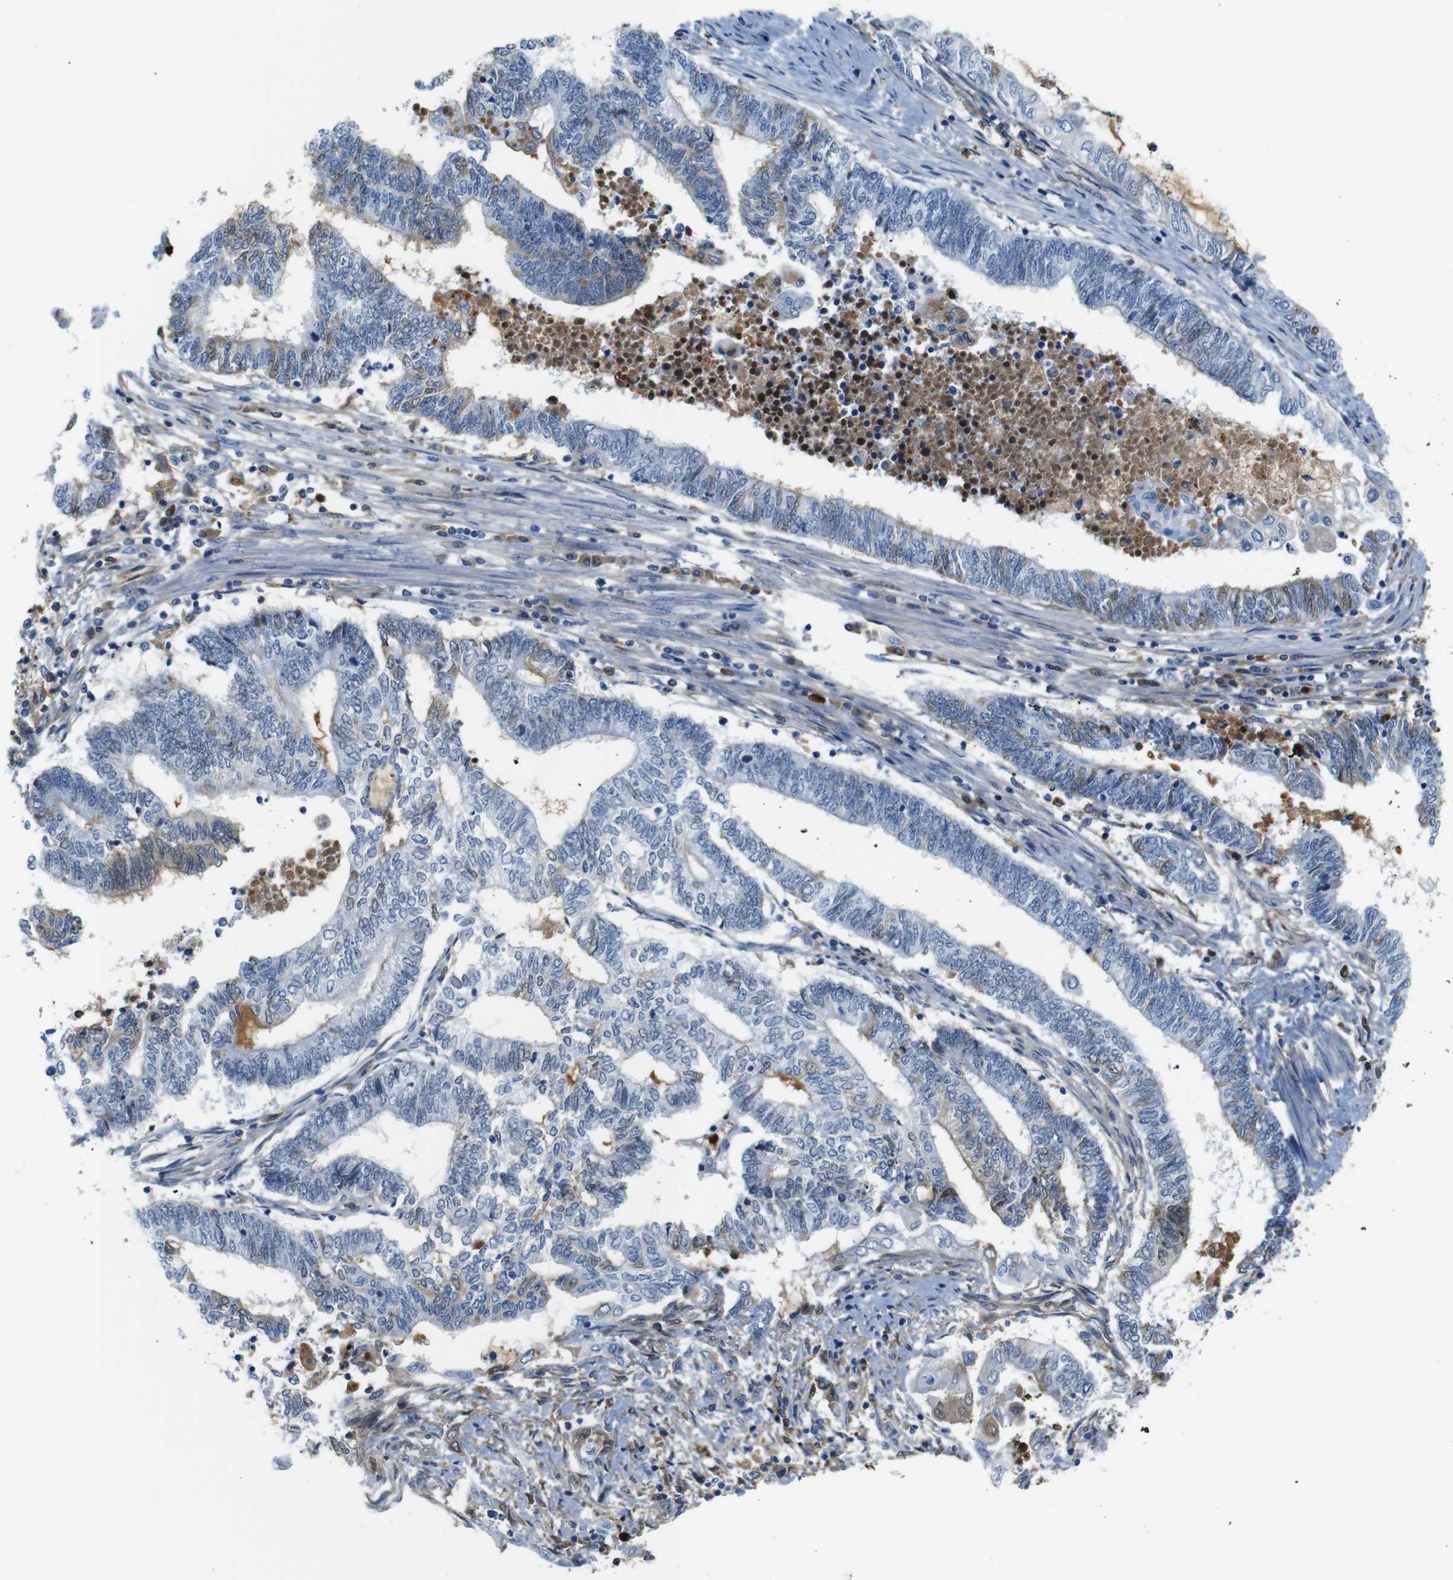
{"staining": {"intensity": "weak", "quantity": "<25%", "location": "cytoplasmic/membranous"}, "tissue": "endometrial cancer", "cell_type": "Tumor cells", "image_type": "cancer", "snomed": [{"axis": "morphology", "description": "Adenocarcinoma, NOS"}, {"axis": "topography", "description": "Uterus"}, {"axis": "topography", "description": "Endometrium"}], "caption": "DAB (3,3'-diaminobenzidine) immunohistochemical staining of adenocarcinoma (endometrial) displays no significant positivity in tumor cells.", "gene": "SERPINA1", "patient": {"sex": "female", "age": 70}}